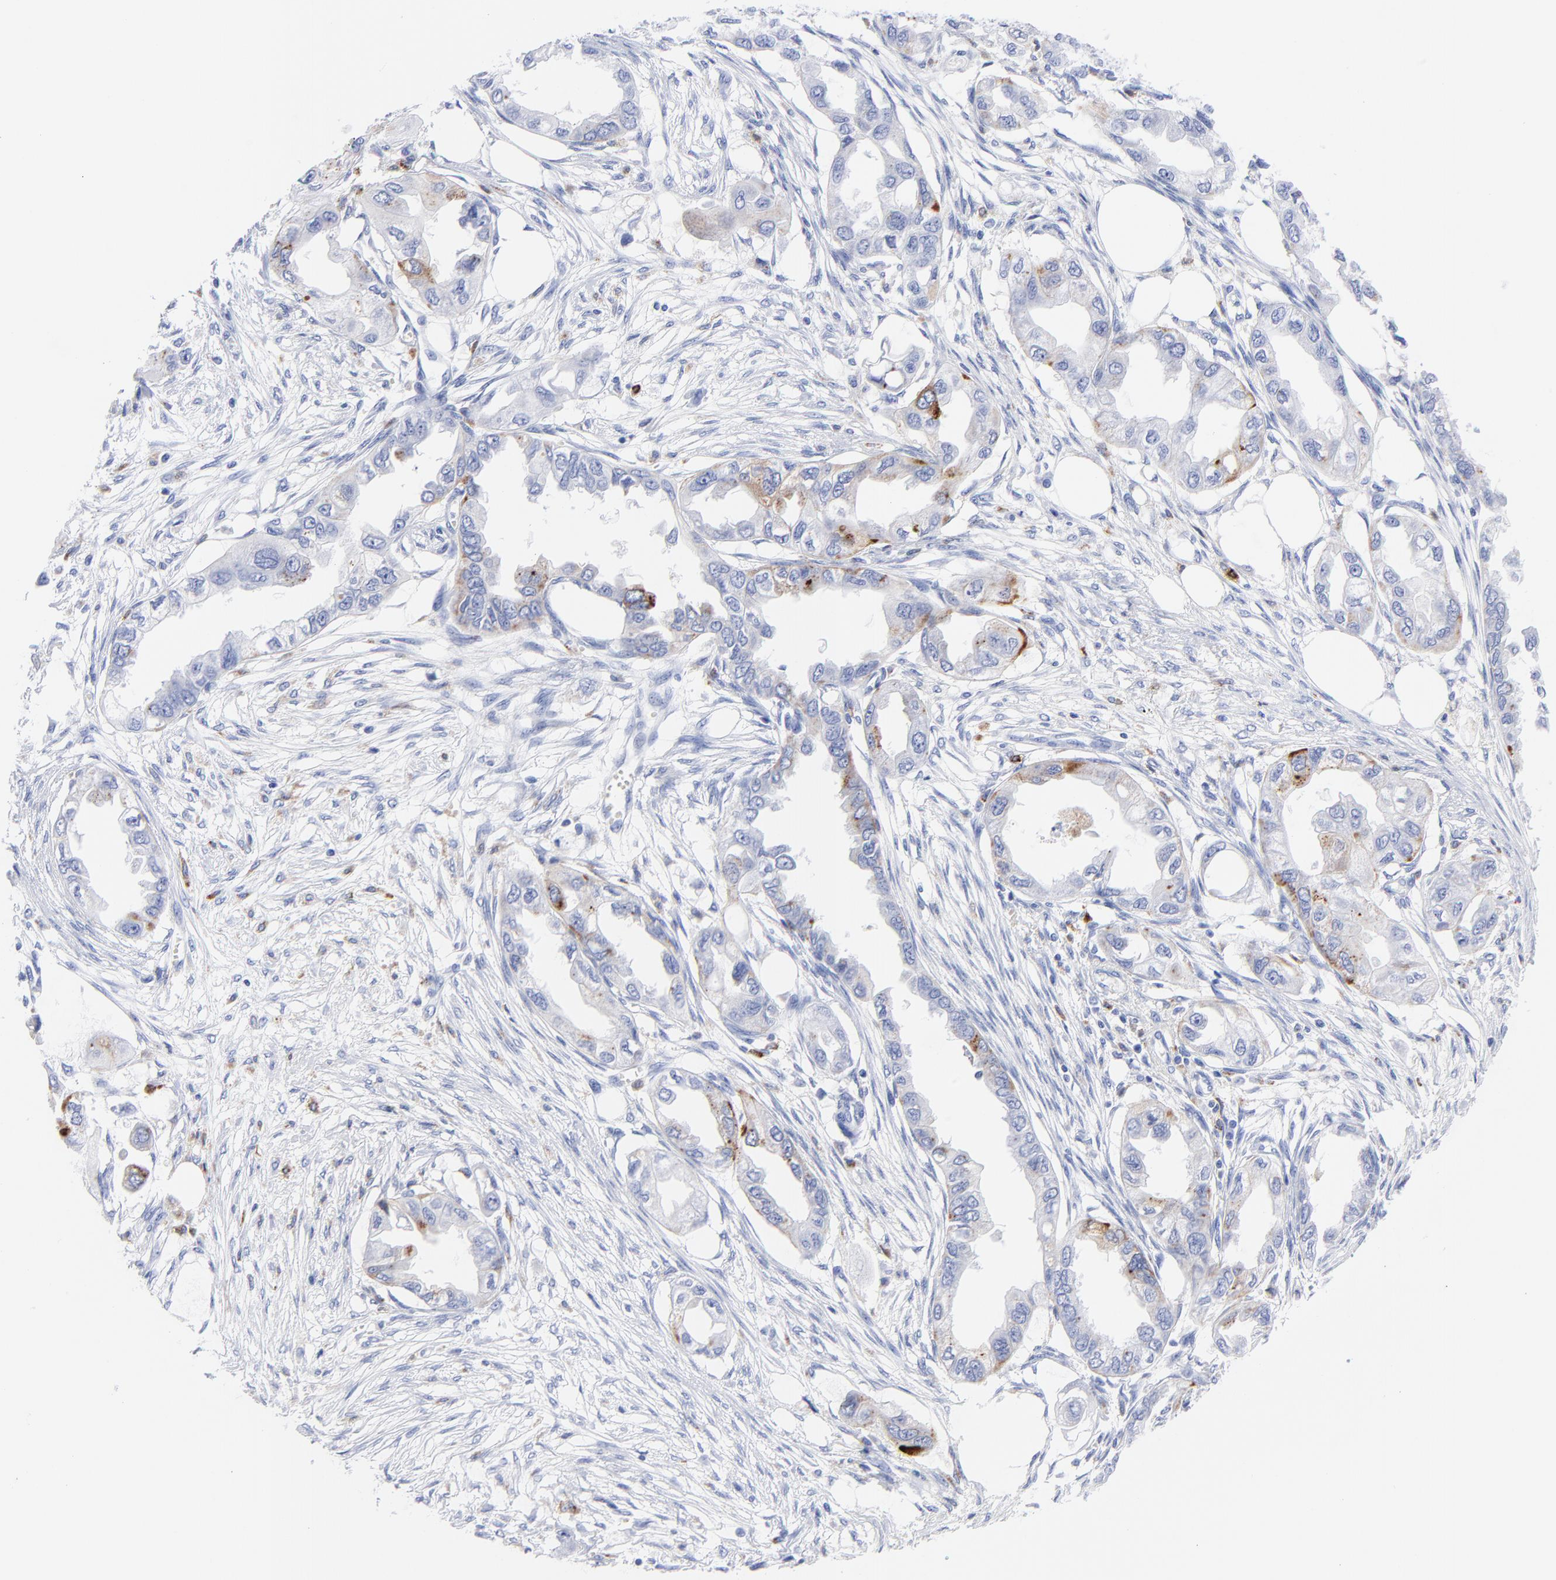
{"staining": {"intensity": "moderate", "quantity": "<25%", "location": "cytoplasmic/membranous"}, "tissue": "endometrial cancer", "cell_type": "Tumor cells", "image_type": "cancer", "snomed": [{"axis": "morphology", "description": "Adenocarcinoma, NOS"}, {"axis": "topography", "description": "Endometrium"}], "caption": "An IHC histopathology image of neoplastic tissue is shown. Protein staining in brown shows moderate cytoplasmic/membranous positivity in endometrial cancer within tumor cells. The staining is performed using DAB brown chromogen to label protein expression. The nuclei are counter-stained blue using hematoxylin.", "gene": "CPVL", "patient": {"sex": "female", "age": 67}}